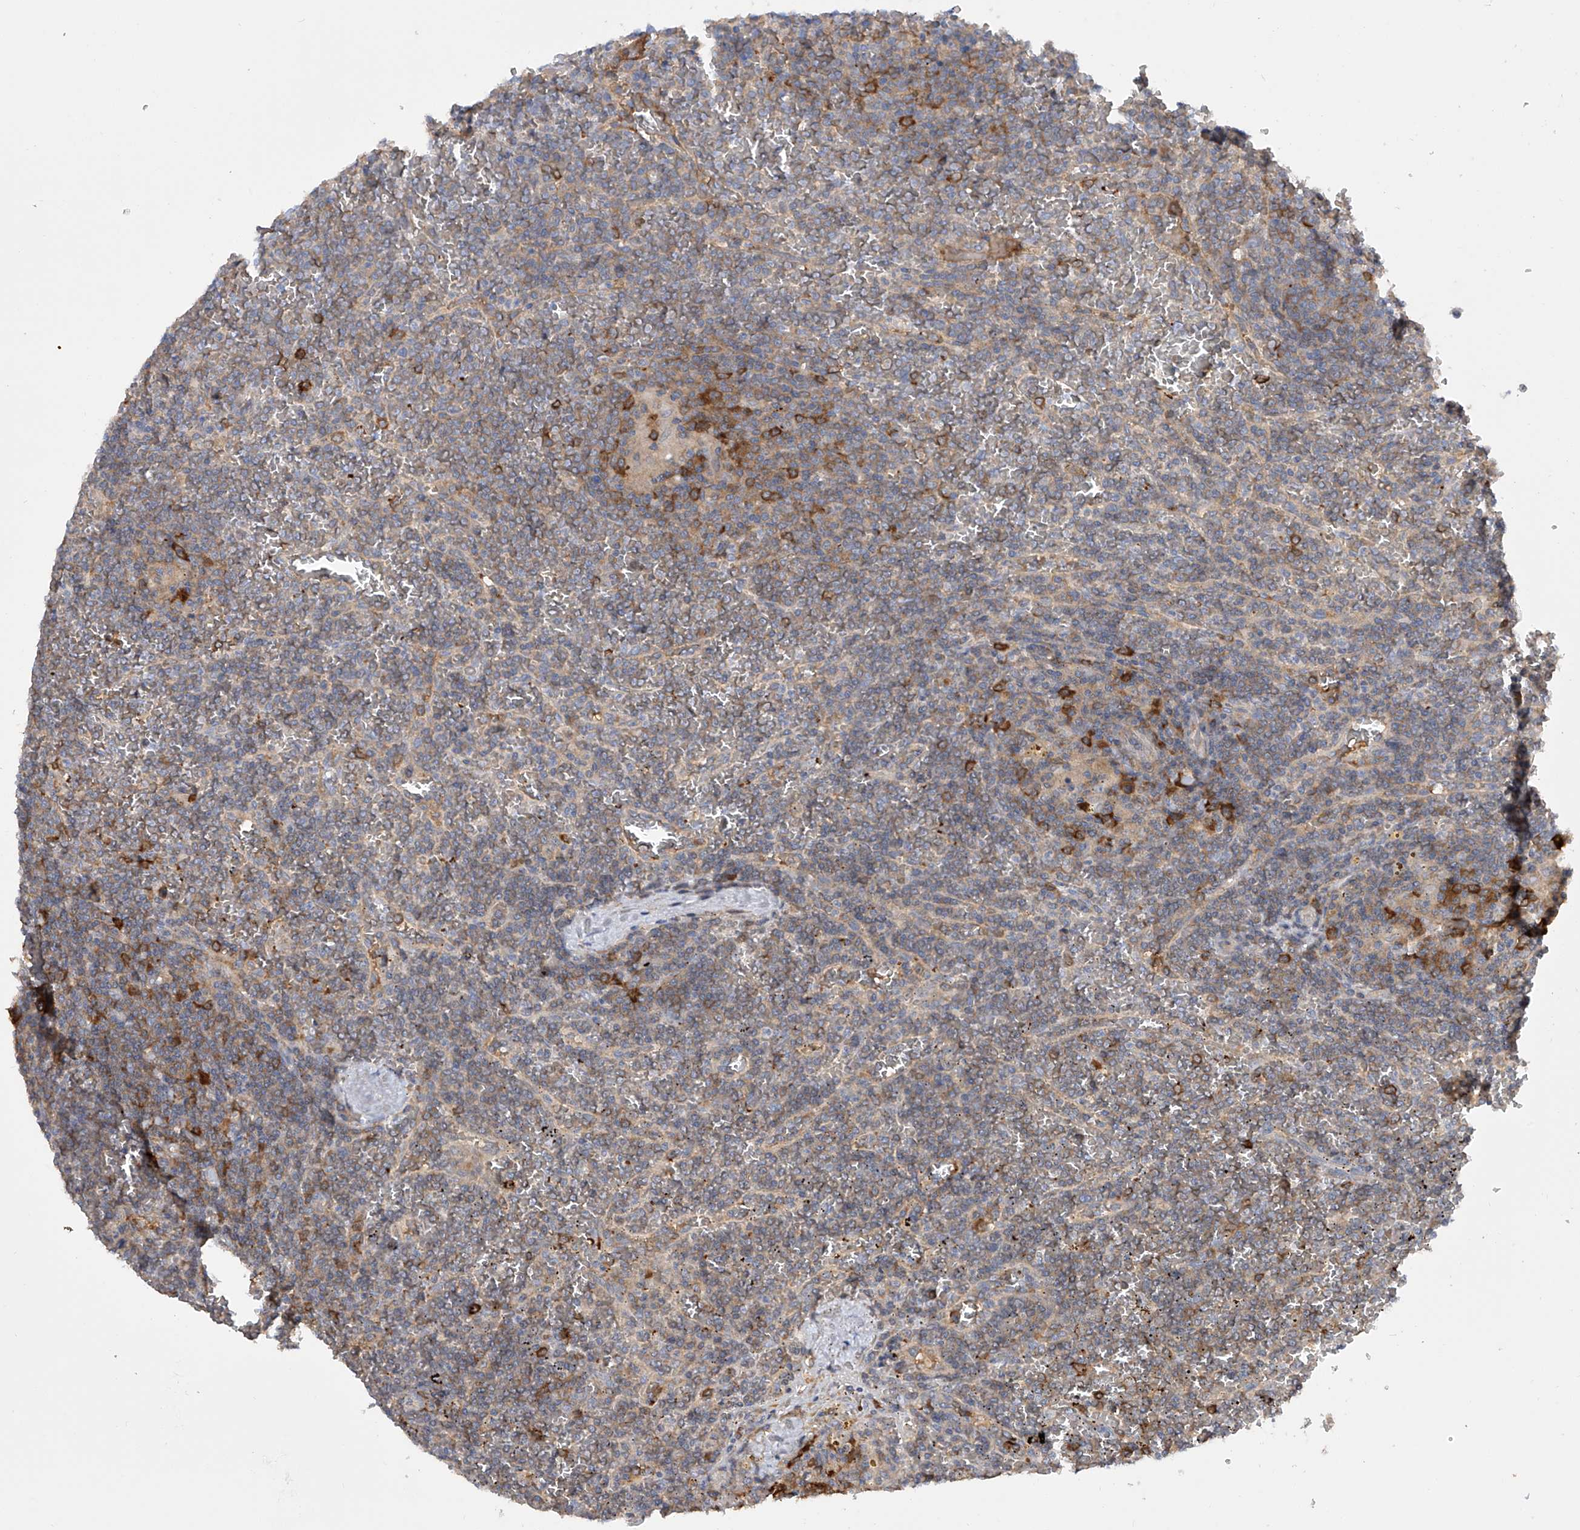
{"staining": {"intensity": "moderate", "quantity": "<25%", "location": "cytoplasmic/membranous"}, "tissue": "lymphoma", "cell_type": "Tumor cells", "image_type": "cancer", "snomed": [{"axis": "morphology", "description": "Malignant lymphoma, non-Hodgkin's type, Low grade"}, {"axis": "topography", "description": "Spleen"}], "caption": "Lymphoma tissue reveals moderate cytoplasmic/membranous positivity in about <25% of tumor cells, visualized by immunohistochemistry.", "gene": "NUDT17", "patient": {"sex": "female", "age": 19}}